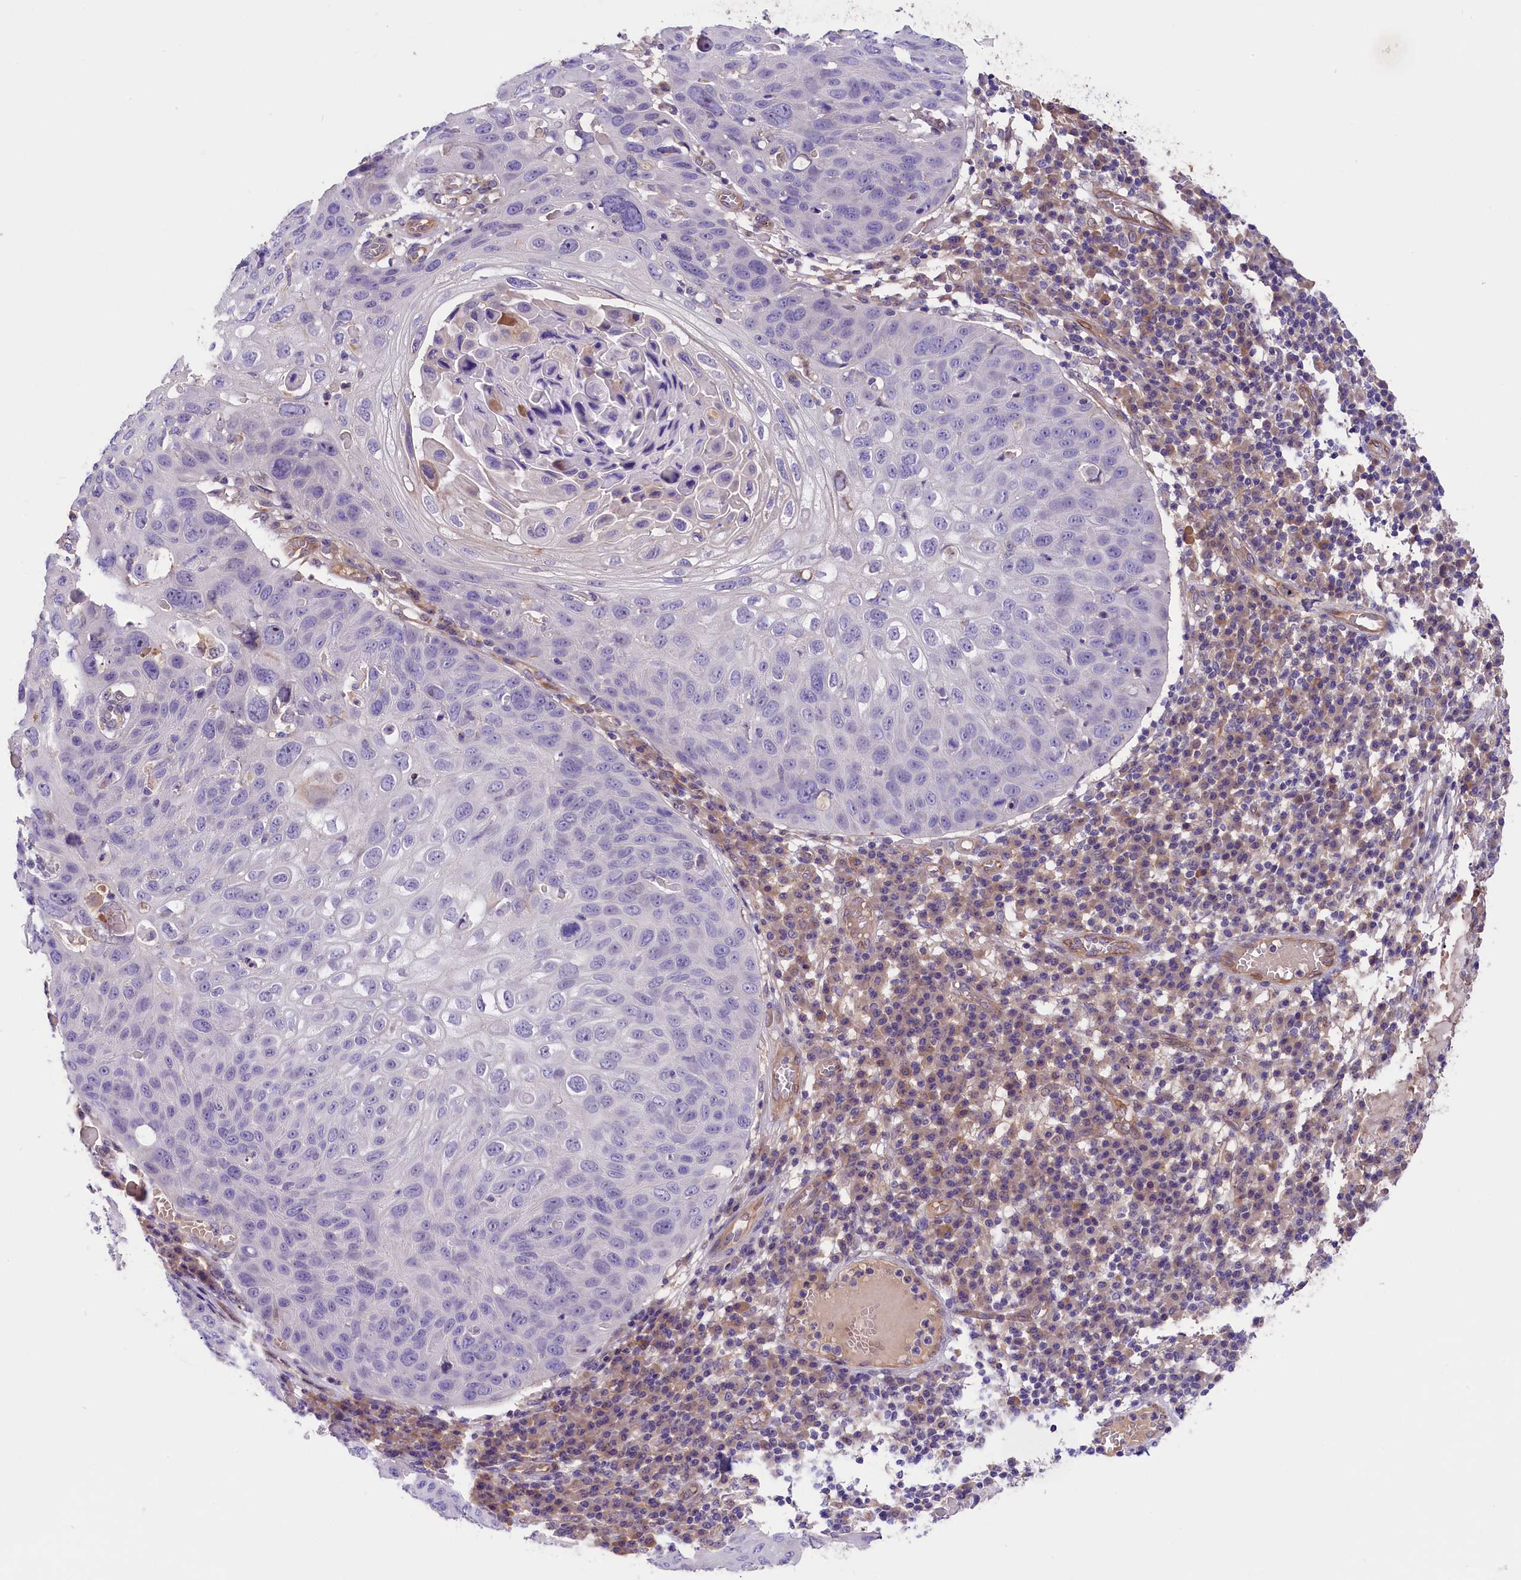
{"staining": {"intensity": "negative", "quantity": "none", "location": "none"}, "tissue": "skin cancer", "cell_type": "Tumor cells", "image_type": "cancer", "snomed": [{"axis": "morphology", "description": "Squamous cell carcinoma, NOS"}, {"axis": "topography", "description": "Skin"}], "caption": "Immunohistochemistry (IHC) image of human skin cancer stained for a protein (brown), which displays no staining in tumor cells. (Stains: DAB immunohistochemistry (IHC) with hematoxylin counter stain, Microscopy: brightfield microscopy at high magnification).", "gene": "CCDC32", "patient": {"sex": "female", "age": 90}}